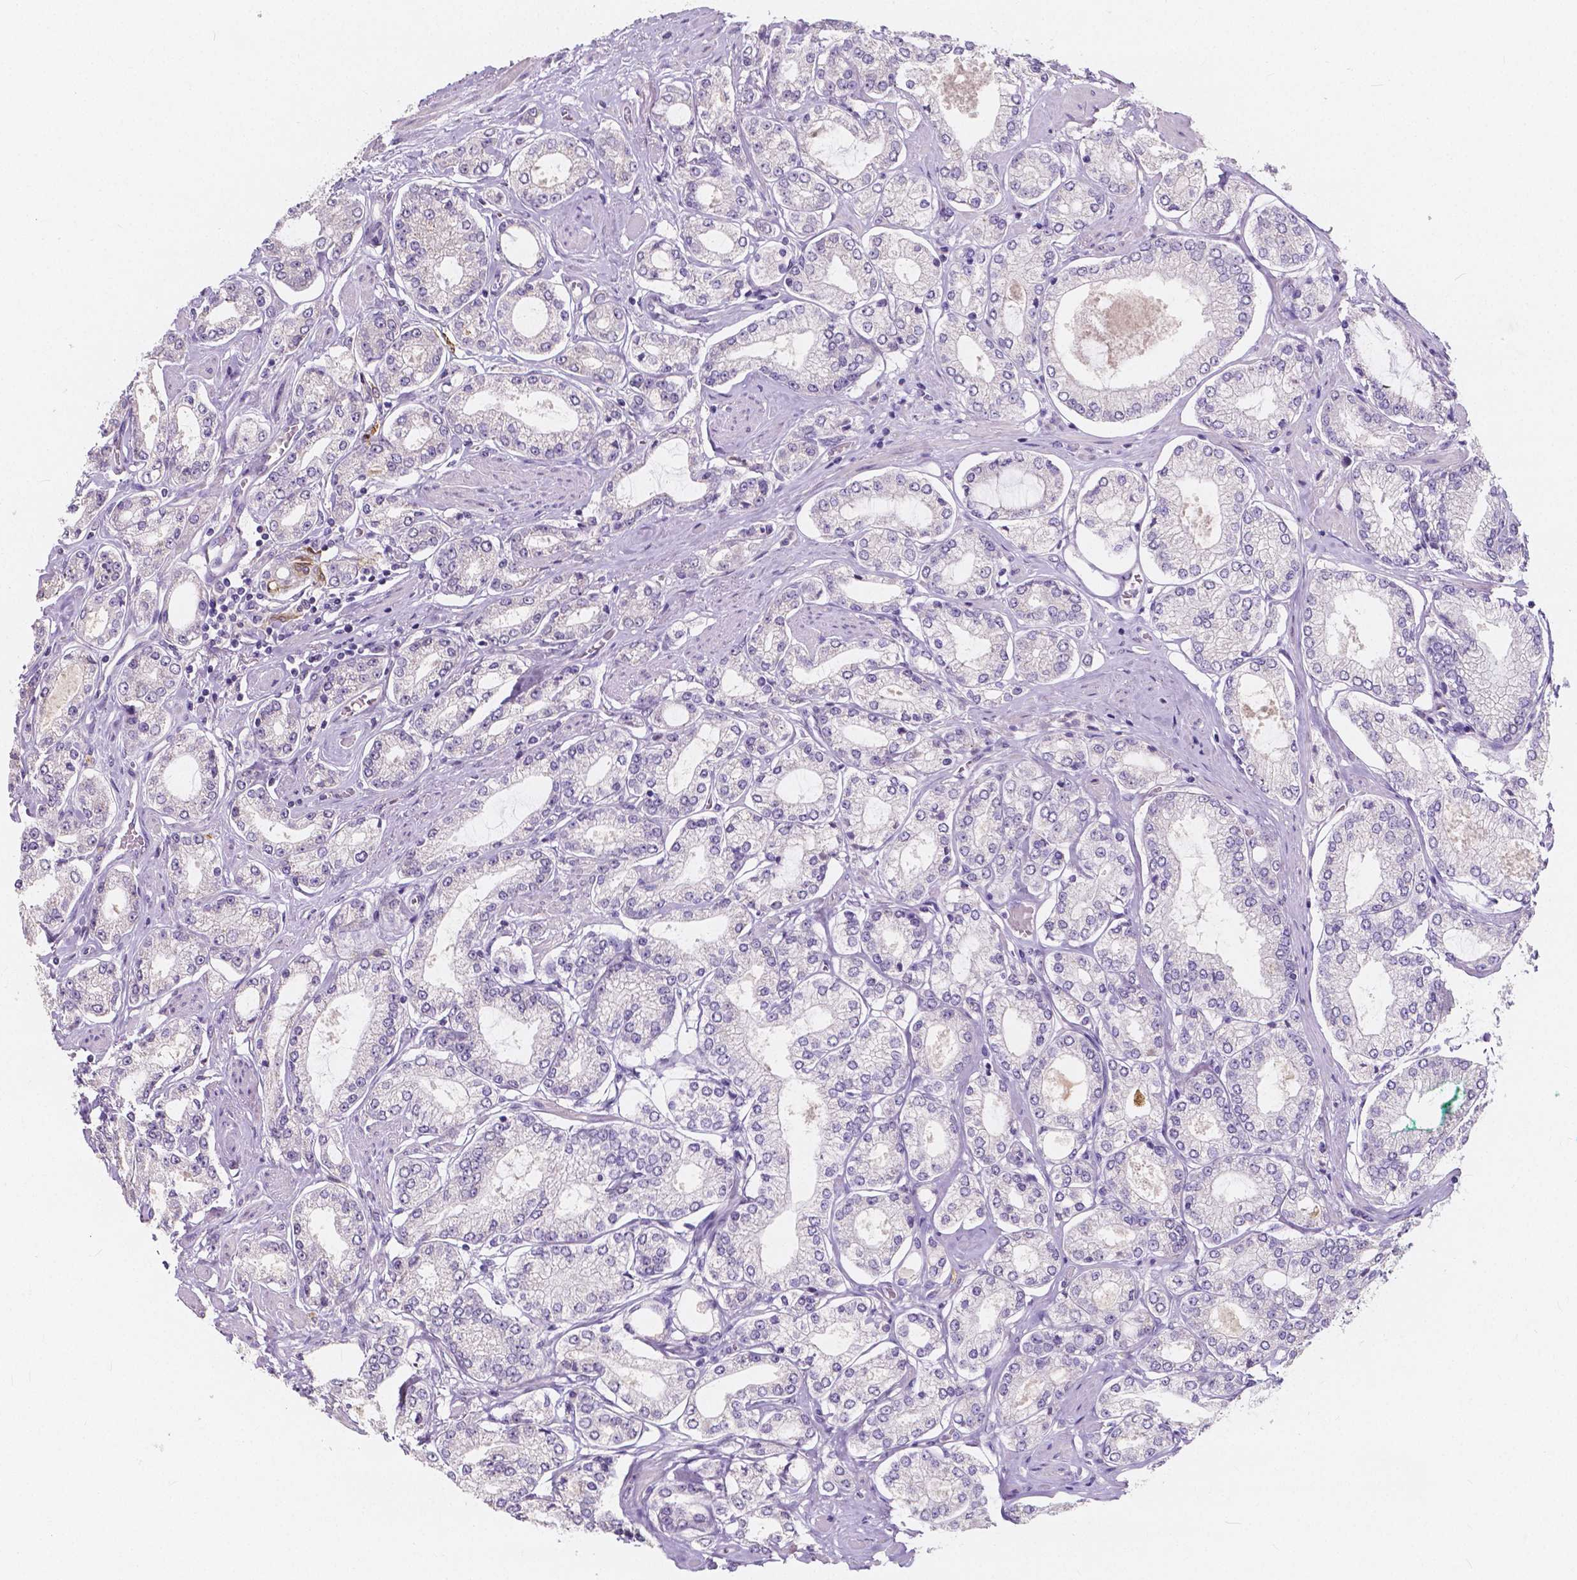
{"staining": {"intensity": "negative", "quantity": "none", "location": "none"}, "tissue": "prostate cancer", "cell_type": "Tumor cells", "image_type": "cancer", "snomed": [{"axis": "morphology", "description": "Adenocarcinoma, High grade"}, {"axis": "topography", "description": "Prostate"}], "caption": "Tumor cells are negative for brown protein staining in adenocarcinoma (high-grade) (prostate).", "gene": "ACP5", "patient": {"sex": "male", "age": 68}}